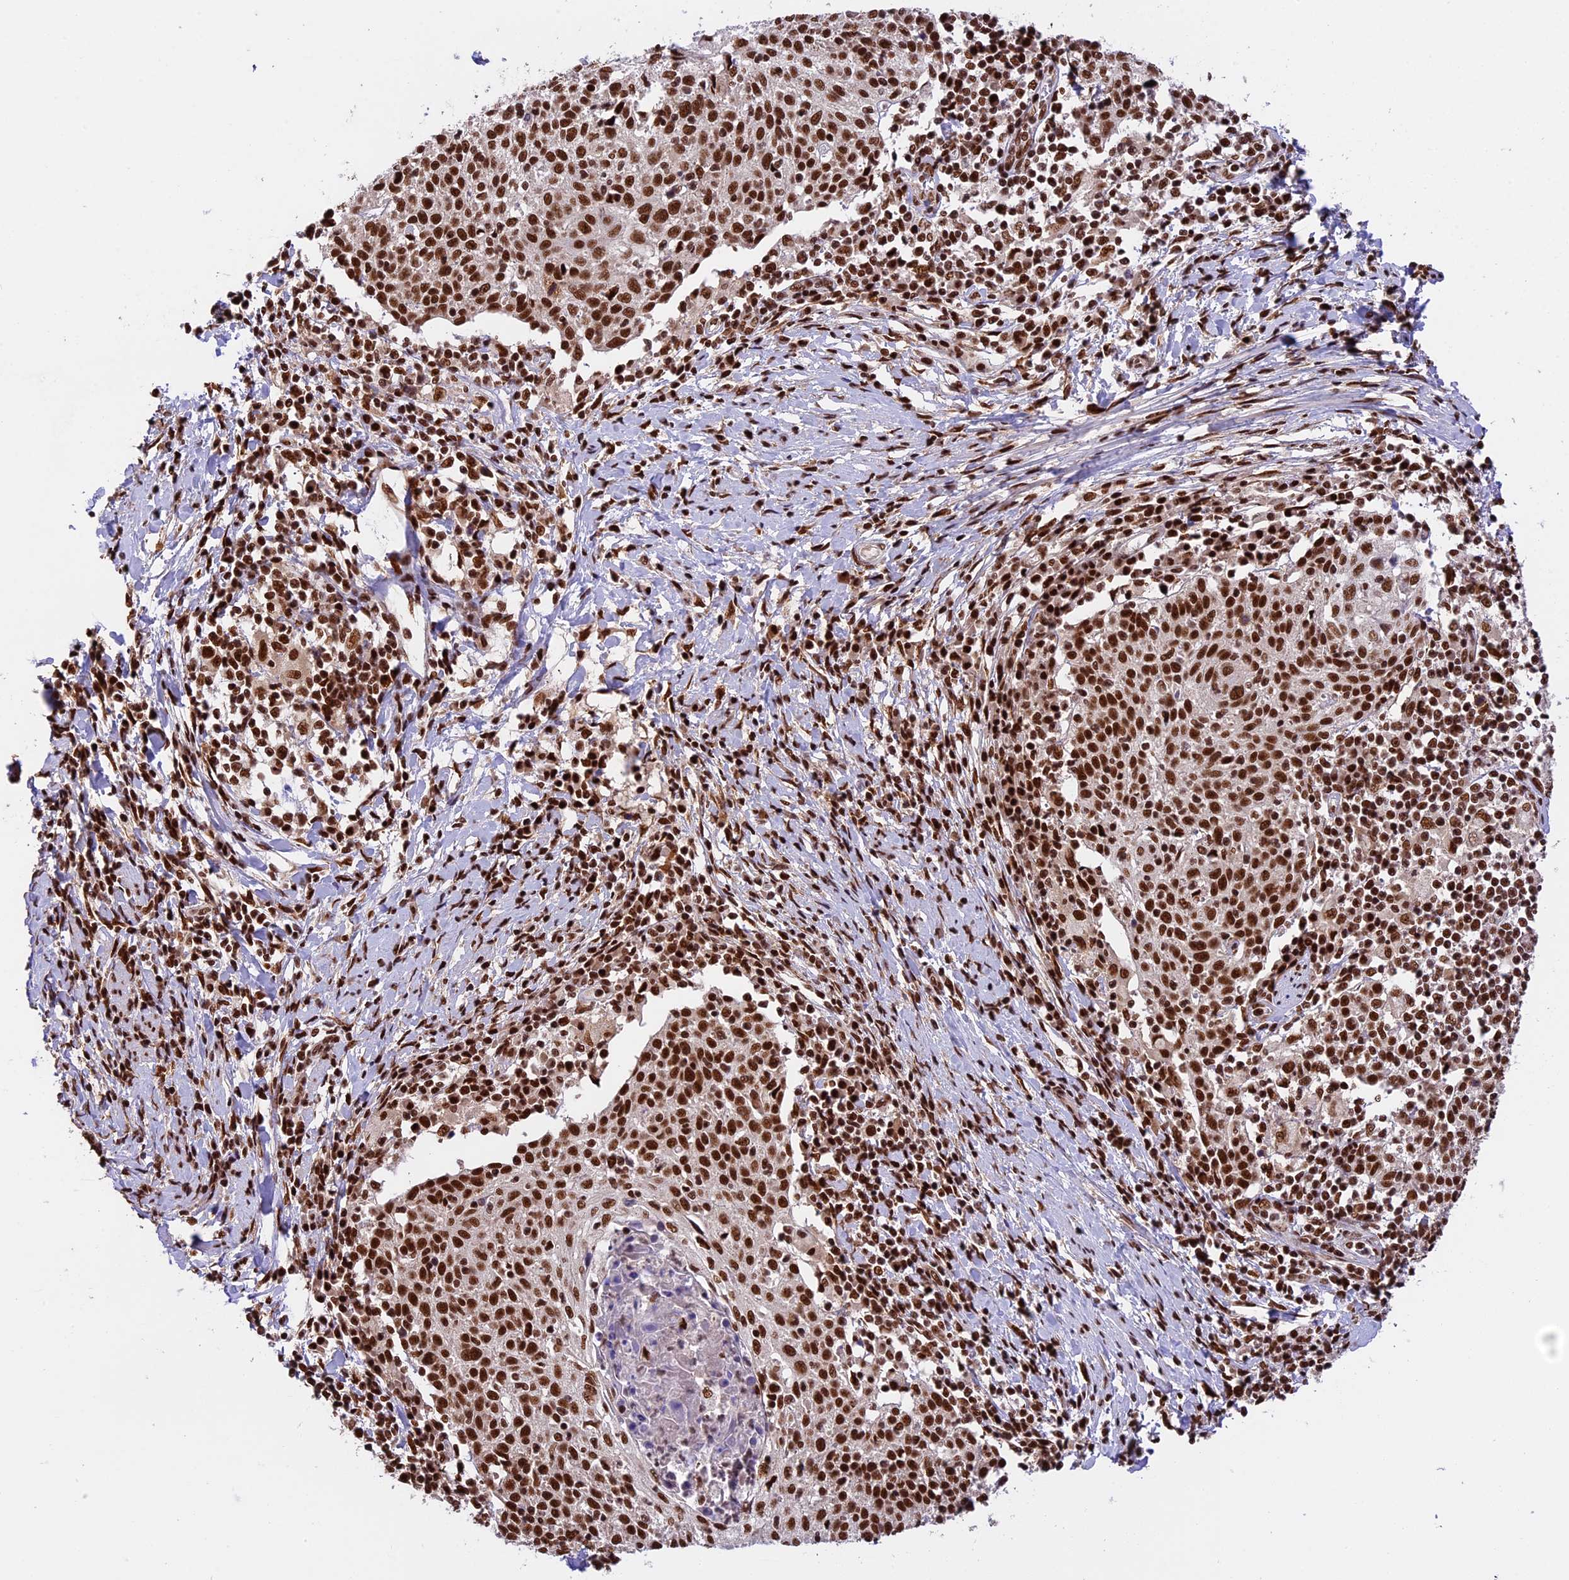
{"staining": {"intensity": "strong", "quantity": ">75%", "location": "nuclear"}, "tissue": "cervical cancer", "cell_type": "Tumor cells", "image_type": "cancer", "snomed": [{"axis": "morphology", "description": "Squamous cell carcinoma, NOS"}, {"axis": "topography", "description": "Cervix"}], "caption": "This photomicrograph demonstrates immunohistochemistry (IHC) staining of human cervical cancer, with high strong nuclear positivity in approximately >75% of tumor cells.", "gene": "RAMAC", "patient": {"sex": "female", "age": 52}}